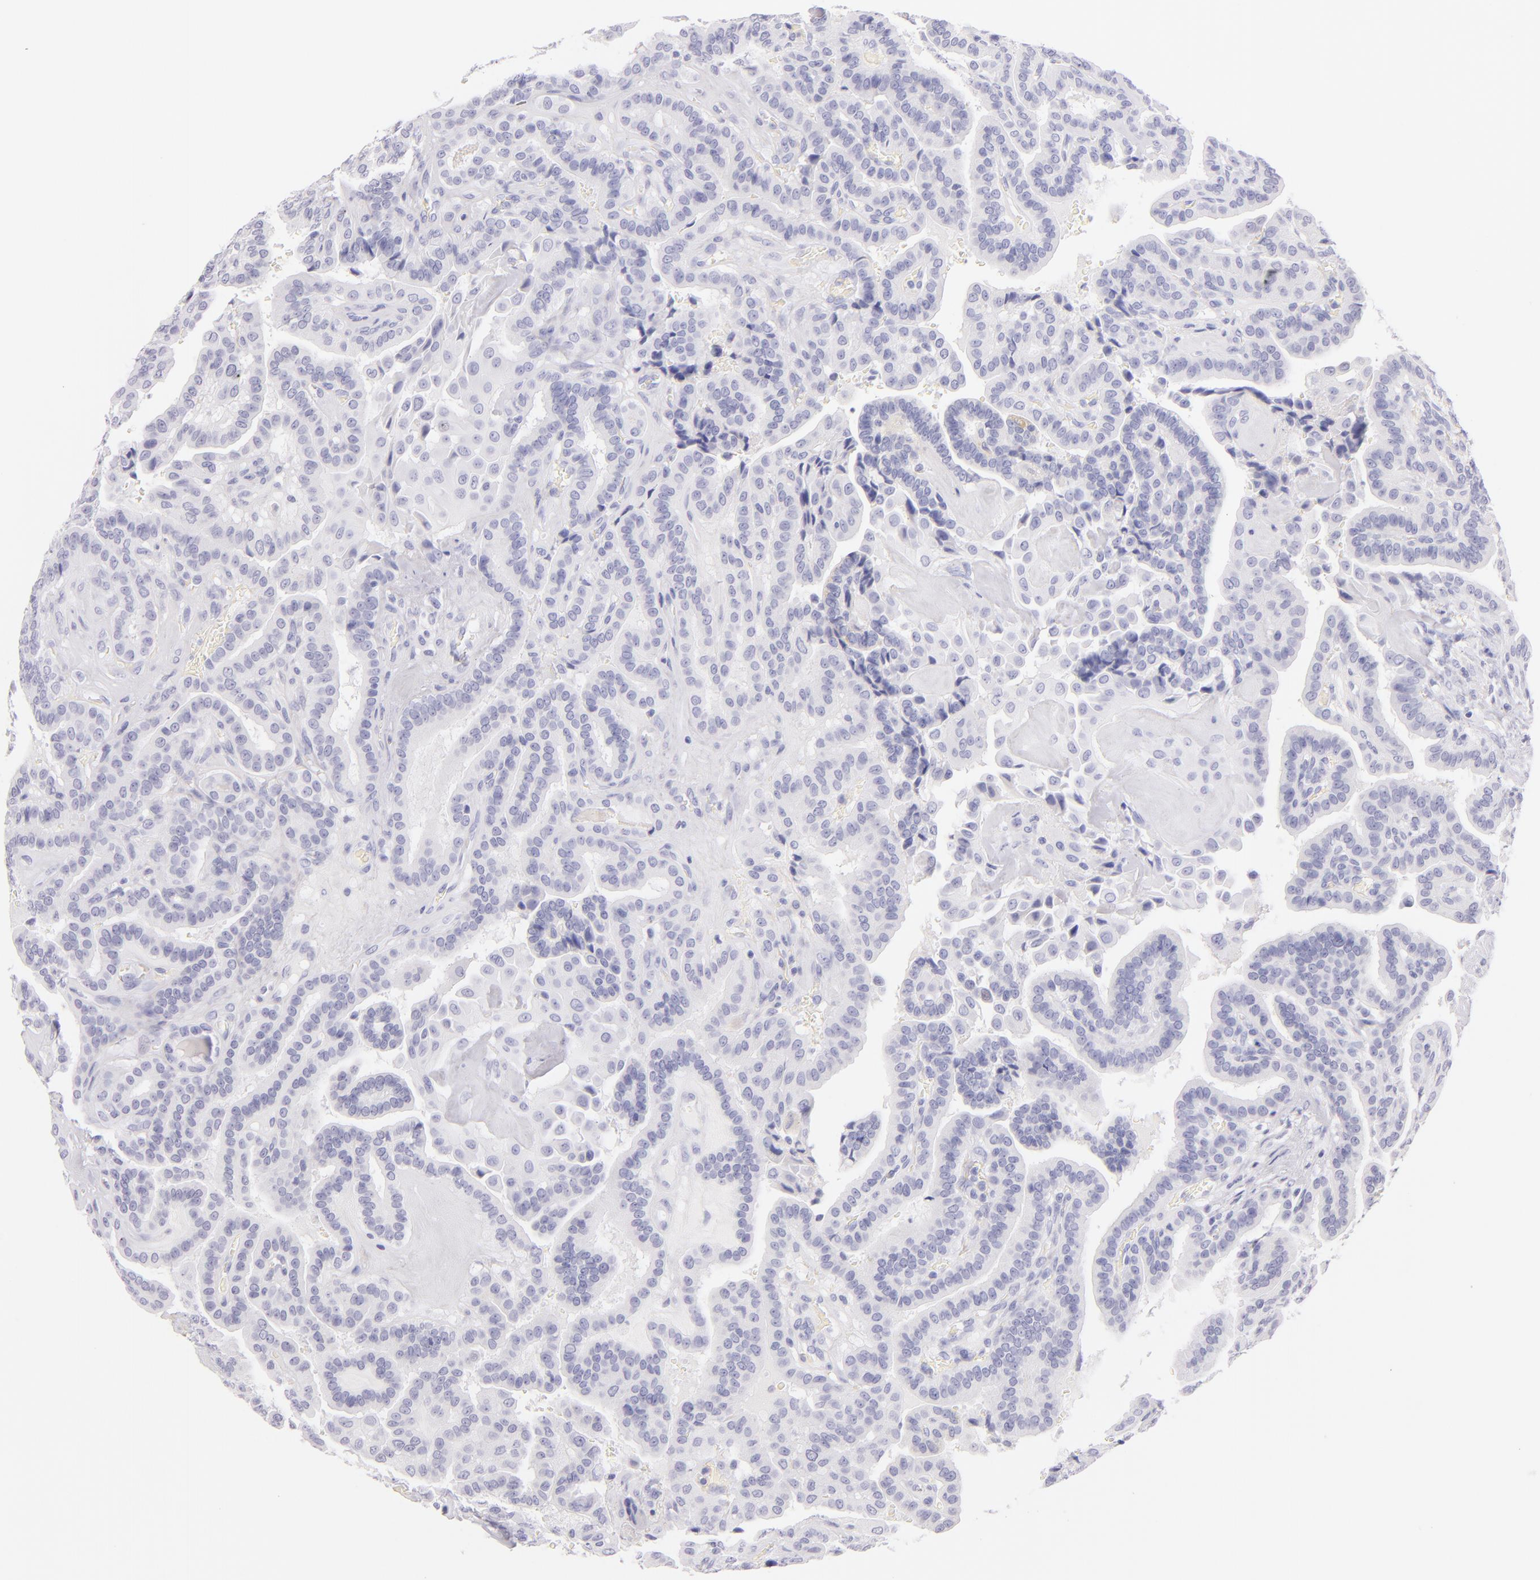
{"staining": {"intensity": "negative", "quantity": "none", "location": "none"}, "tissue": "thyroid cancer", "cell_type": "Tumor cells", "image_type": "cancer", "snomed": [{"axis": "morphology", "description": "Papillary adenocarcinoma, NOS"}, {"axis": "topography", "description": "Thyroid gland"}], "caption": "The immunohistochemistry micrograph has no significant staining in tumor cells of thyroid papillary adenocarcinoma tissue.", "gene": "SDC1", "patient": {"sex": "male", "age": 87}}